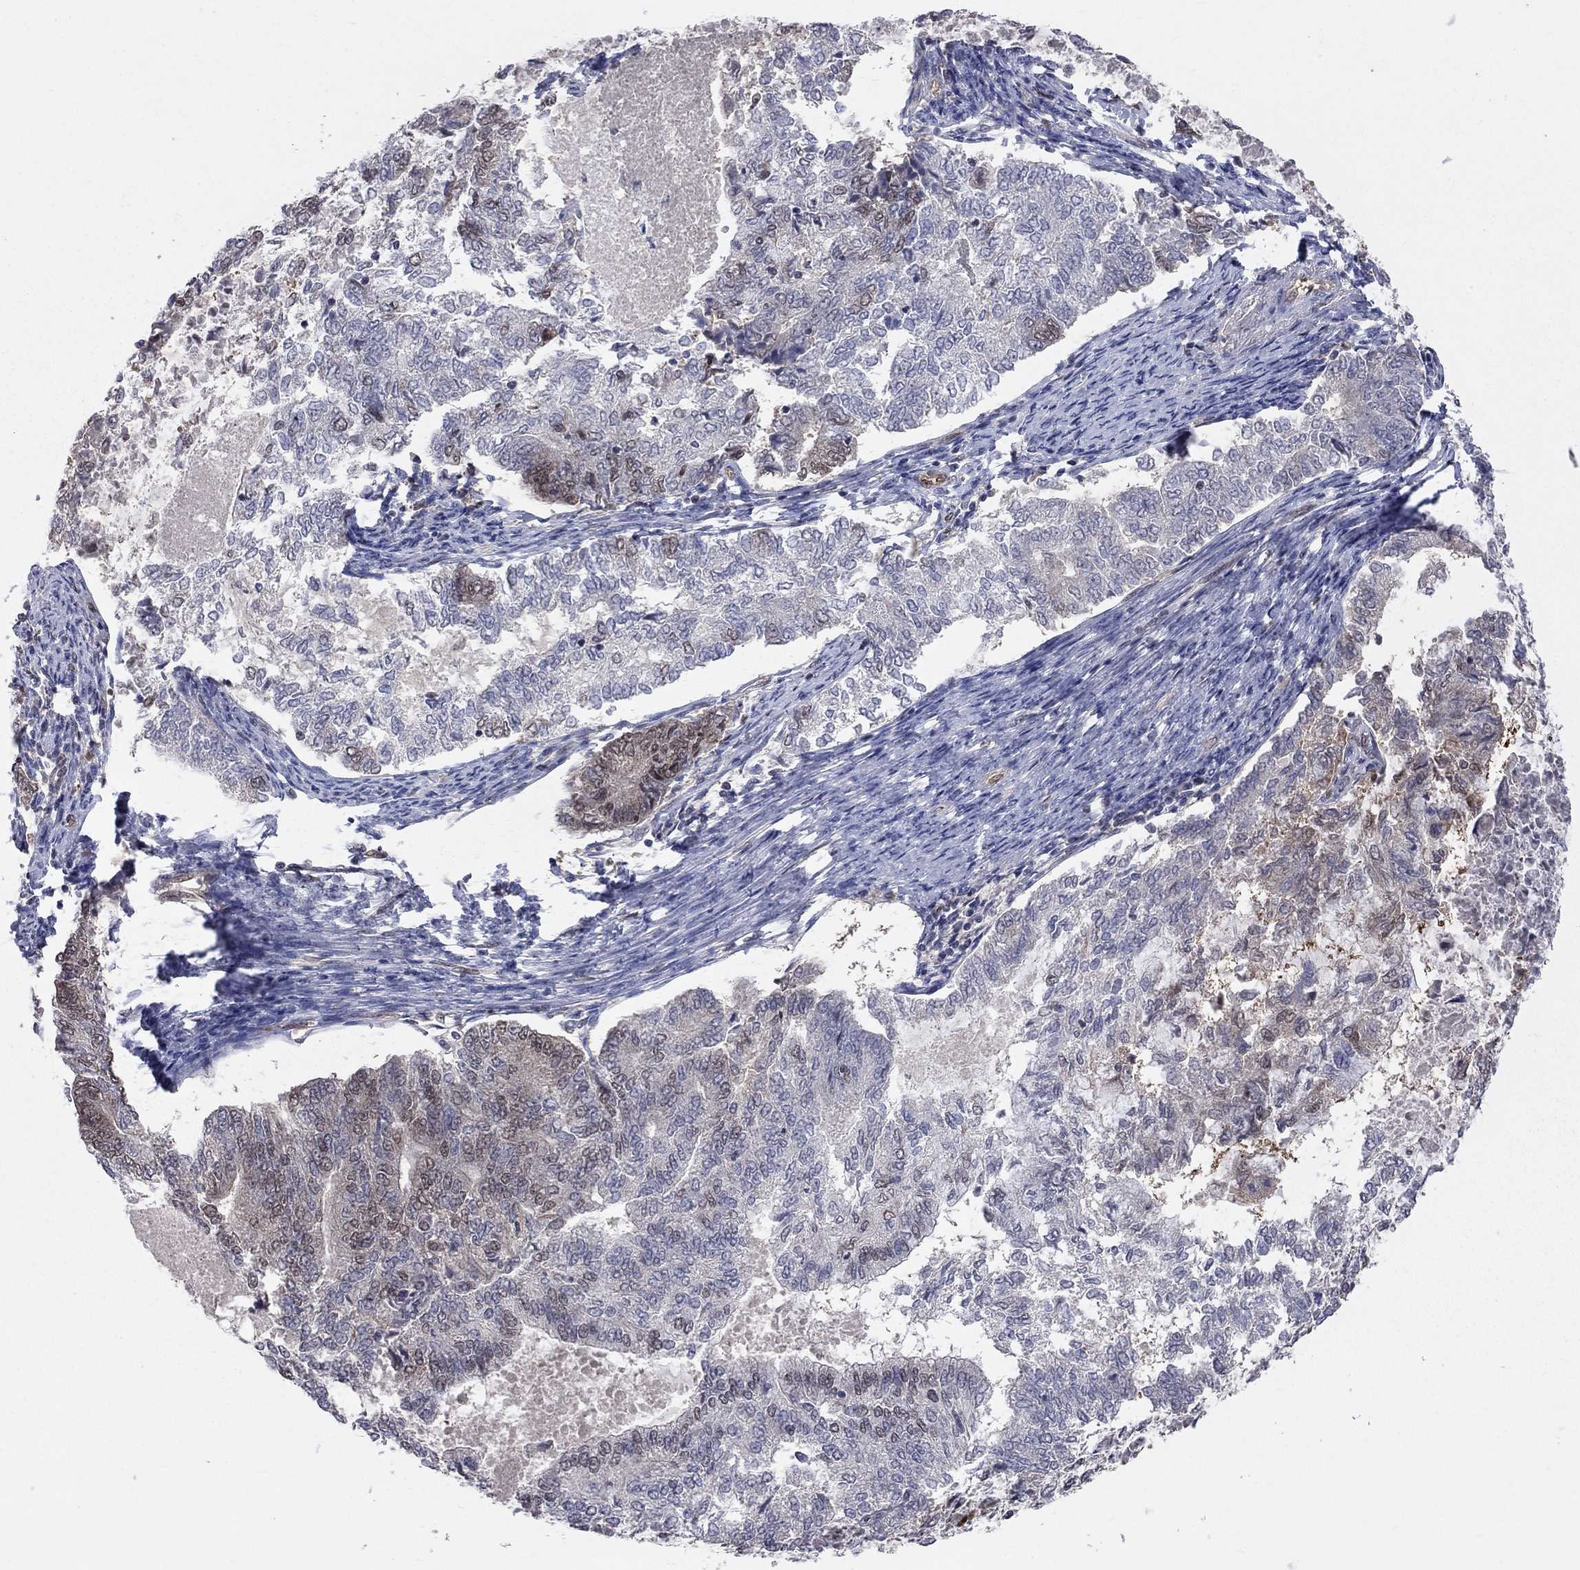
{"staining": {"intensity": "weak", "quantity": "<25%", "location": "nuclear"}, "tissue": "endometrial cancer", "cell_type": "Tumor cells", "image_type": "cancer", "snomed": [{"axis": "morphology", "description": "Adenocarcinoma, NOS"}, {"axis": "topography", "description": "Endometrium"}], "caption": "This is an immunohistochemistry (IHC) histopathology image of endometrial cancer. There is no positivity in tumor cells.", "gene": "SAP30L", "patient": {"sex": "female", "age": 65}}